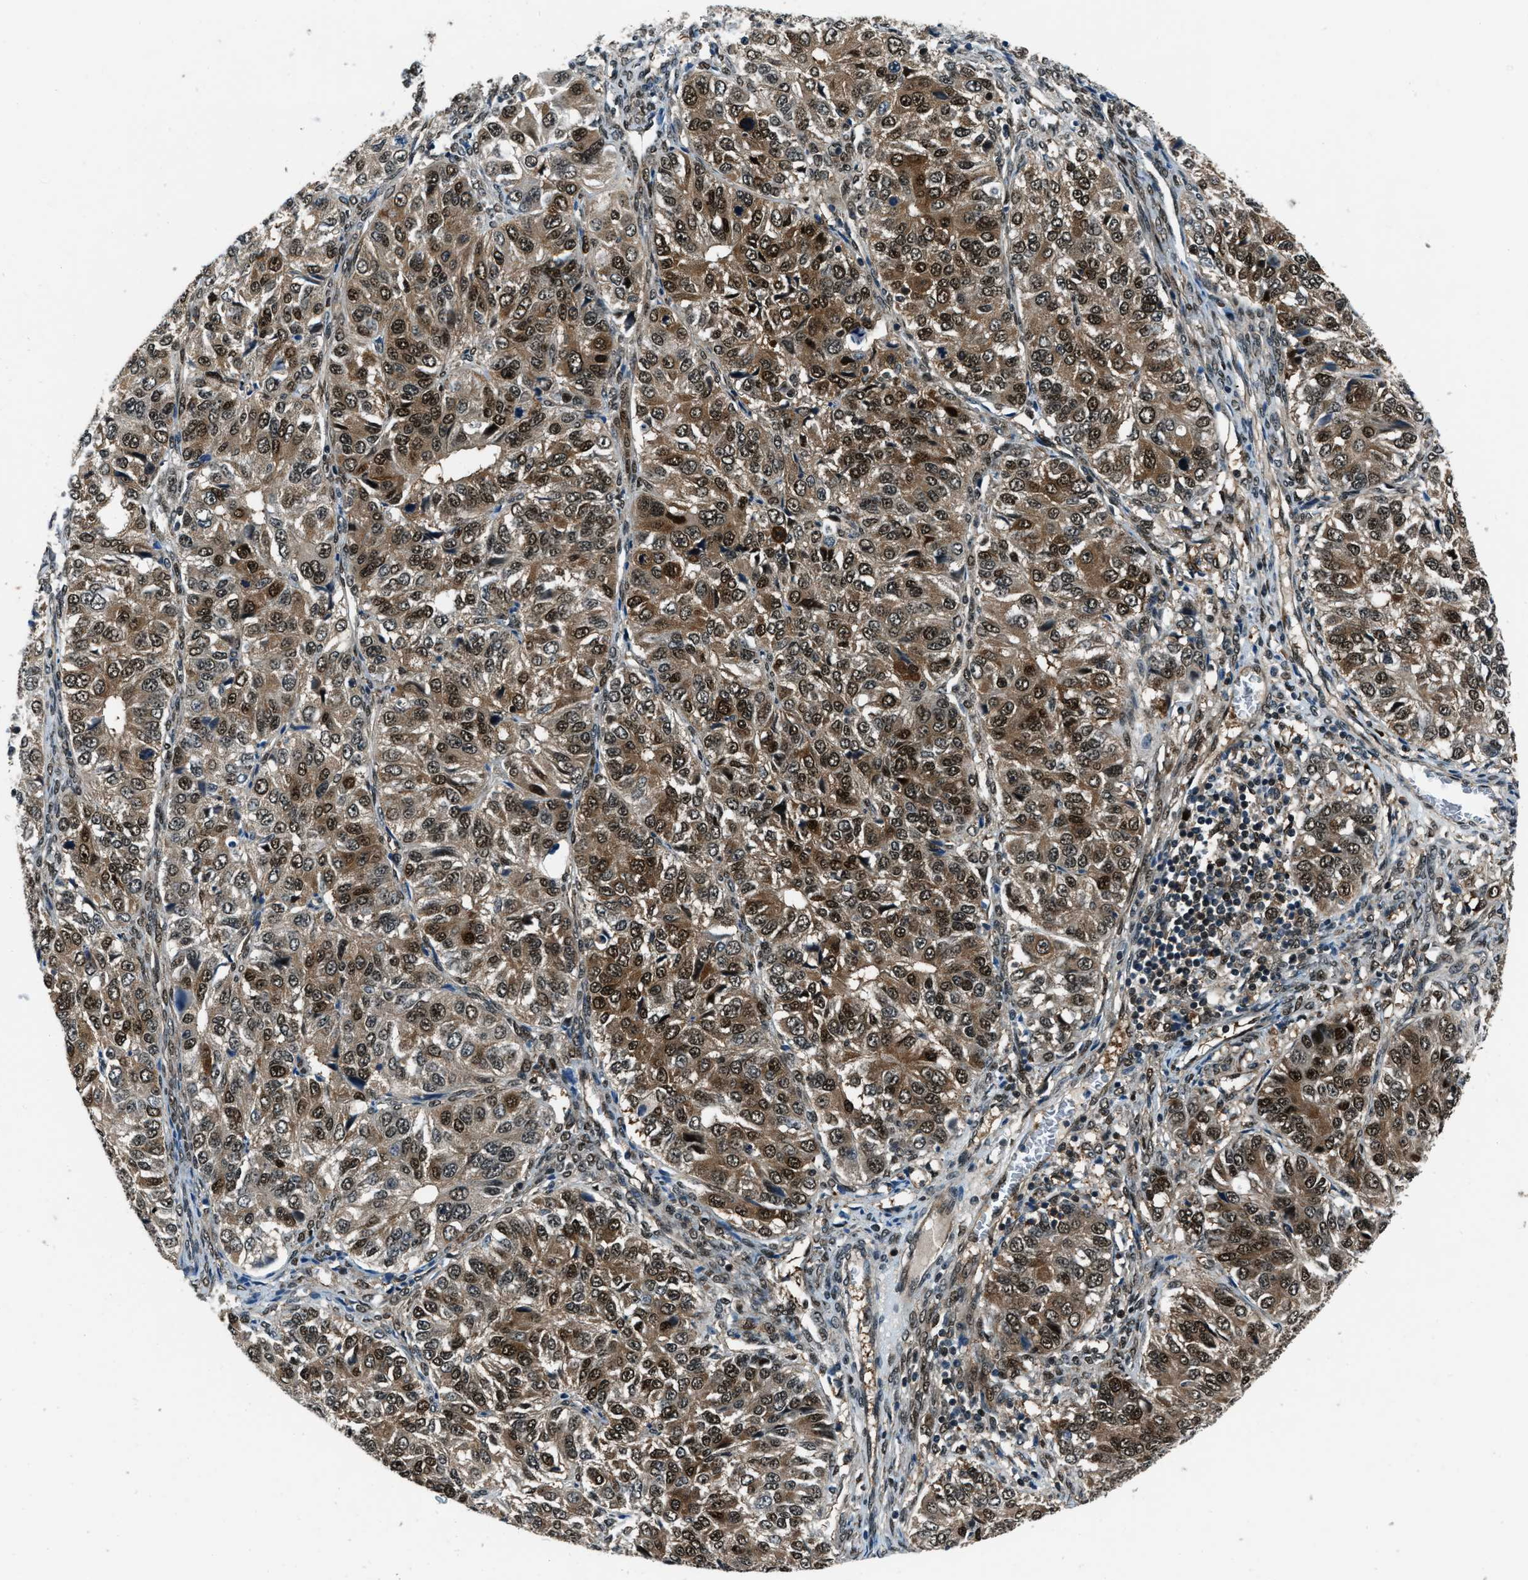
{"staining": {"intensity": "strong", "quantity": ">75%", "location": "cytoplasmic/membranous,nuclear"}, "tissue": "ovarian cancer", "cell_type": "Tumor cells", "image_type": "cancer", "snomed": [{"axis": "morphology", "description": "Carcinoma, endometroid"}, {"axis": "topography", "description": "Ovary"}], "caption": "Ovarian endometroid carcinoma stained with a protein marker exhibits strong staining in tumor cells.", "gene": "NUDCD3", "patient": {"sex": "female", "age": 51}}